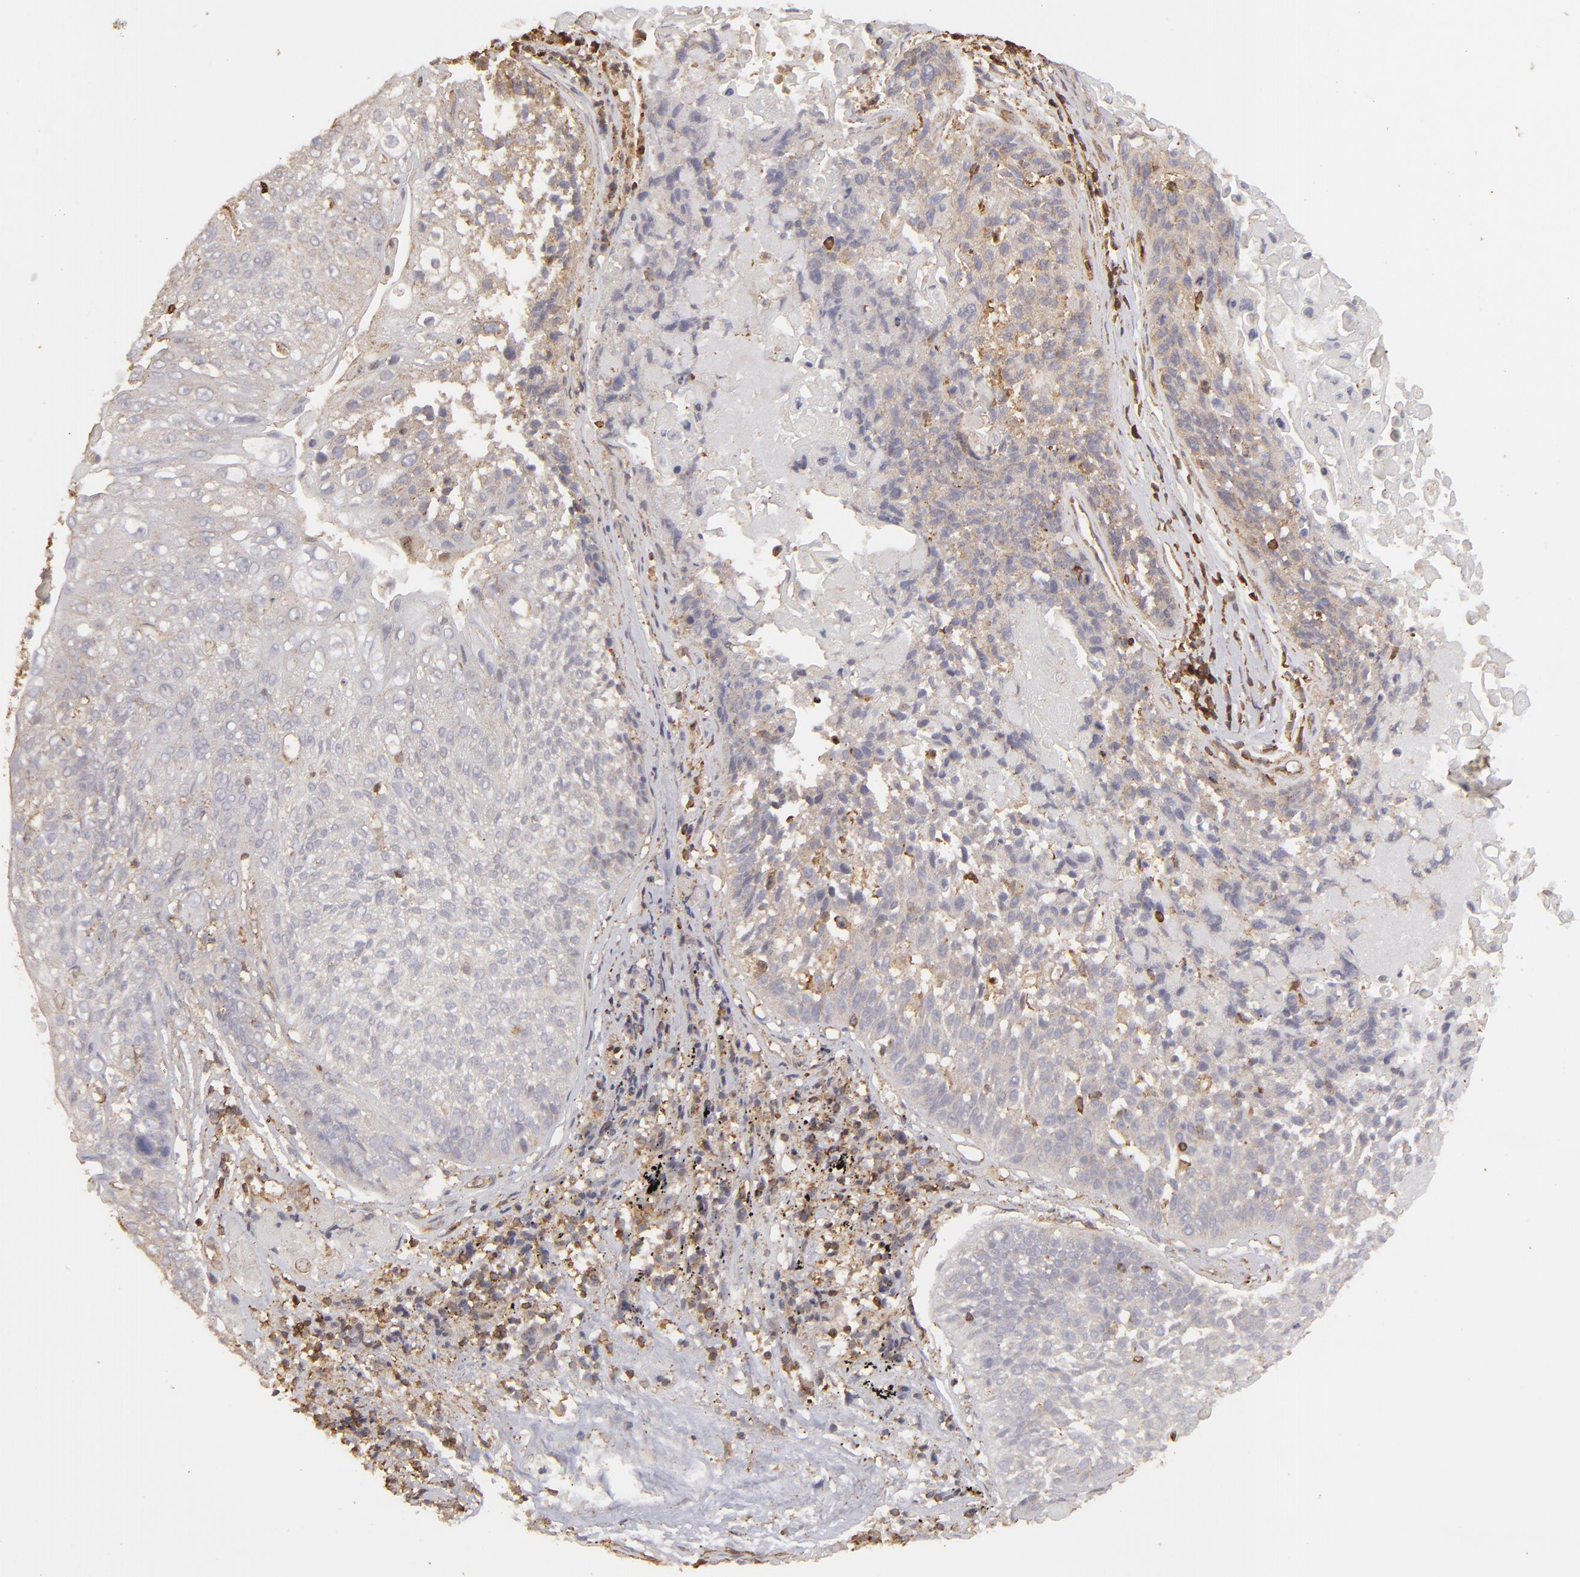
{"staining": {"intensity": "weak", "quantity": ">75%", "location": "cytoplasmic/membranous"}, "tissue": "lung cancer", "cell_type": "Tumor cells", "image_type": "cancer", "snomed": [{"axis": "morphology", "description": "Adenocarcinoma, NOS"}, {"axis": "topography", "description": "Lung"}], "caption": "Human adenocarcinoma (lung) stained with a protein marker shows weak staining in tumor cells.", "gene": "ACTB", "patient": {"sex": "male", "age": 60}}